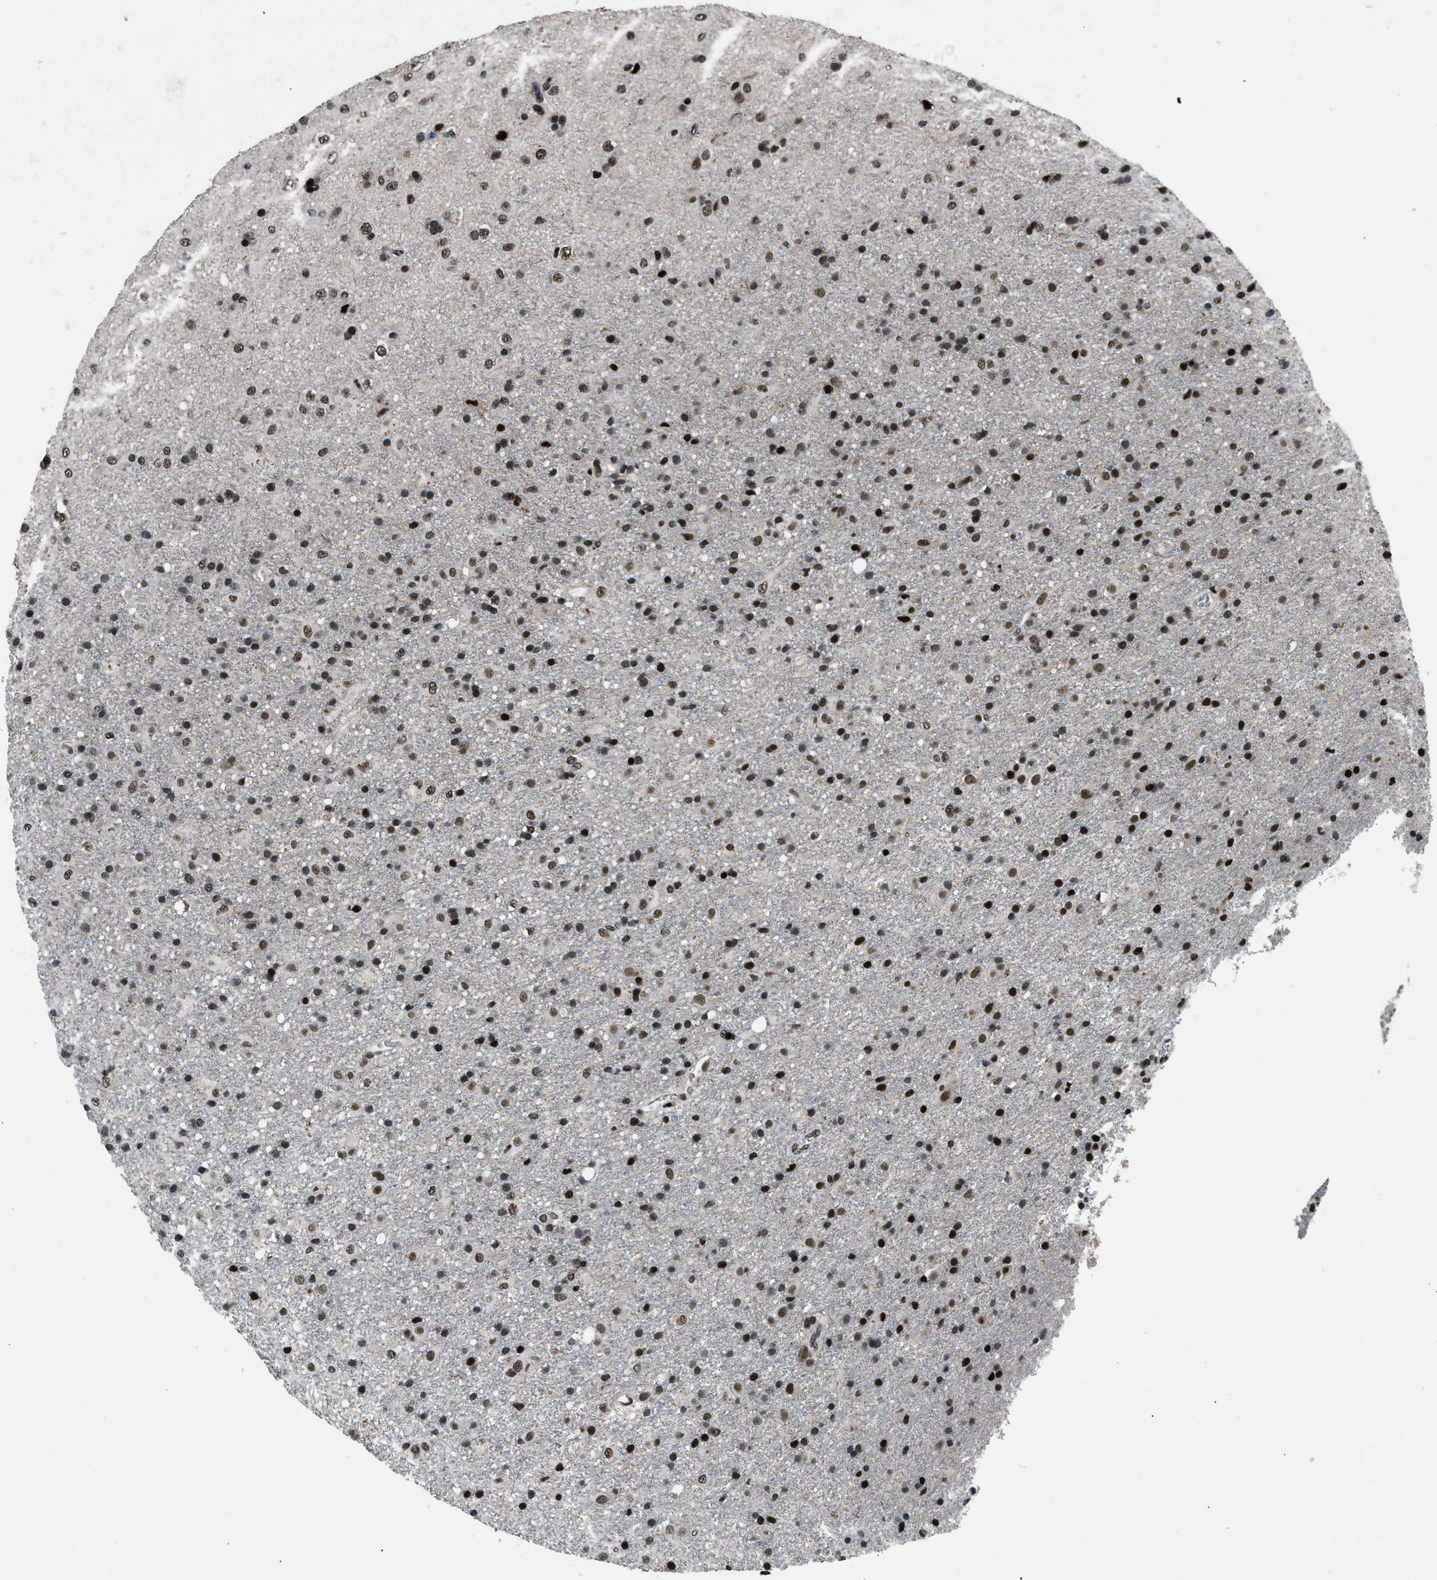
{"staining": {"intensity": "strong", "quantity": ">75%", "location": "nuclear"}, "tissue": "glioma", "cell_type": "Tumor cells", "image_type": "cancer", "snomed": [{"axis": "morphology", "description": "Glioma, malignant, Low grade"}, {"axis": "topography", "description": "Brain"}], "caption": "Tumor cells demonstrate high levels of strong nuclear staining in about >75% of cells in glioma. Immunohistochemistry (ihc) stains the protein of interest in brown and the nuclei are stained blue.", "gene": "SMARCB1", "patient": {"sex": "male", "age": 65}}